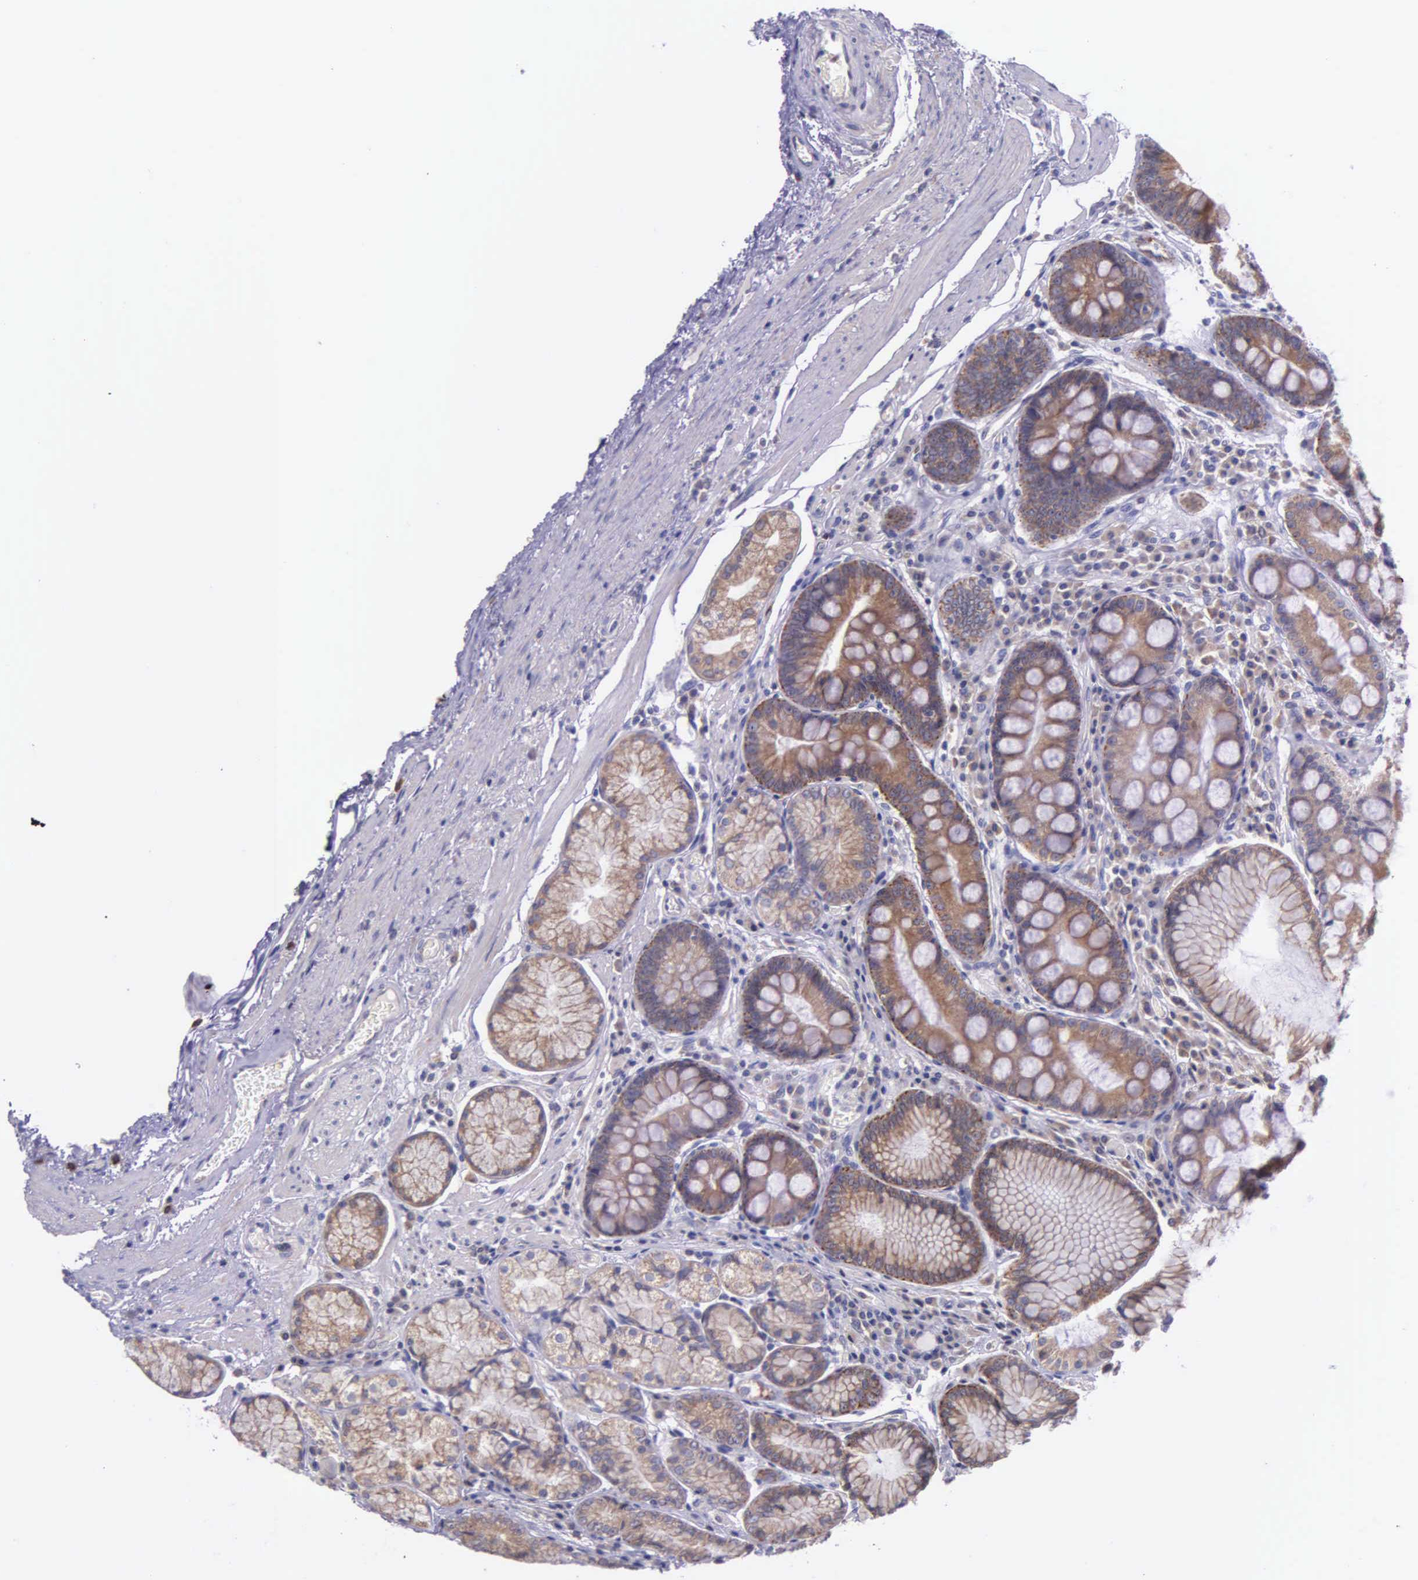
{"staining": {"intensity": "moderate", "quantity": ">75%", "location": "cytoplasmic/membranous"}, "tissue": "stomach", "cell_type": "Glandular cells", "image_type": "normal", "snomed": [{"axis": "morphology", "description": "Normal tissue, NOS"}, {"axis": "topography", "description": "Stomach, lower"}], "caption": "Immunohistochemical staining of unremarkable human stomach exhibits medium levels of moderate cytoplasmic/membranous staining in approximately >75% of glandular cells.", "gene": "NSDHL", "patient": {"sex": "female", "age": 93}}